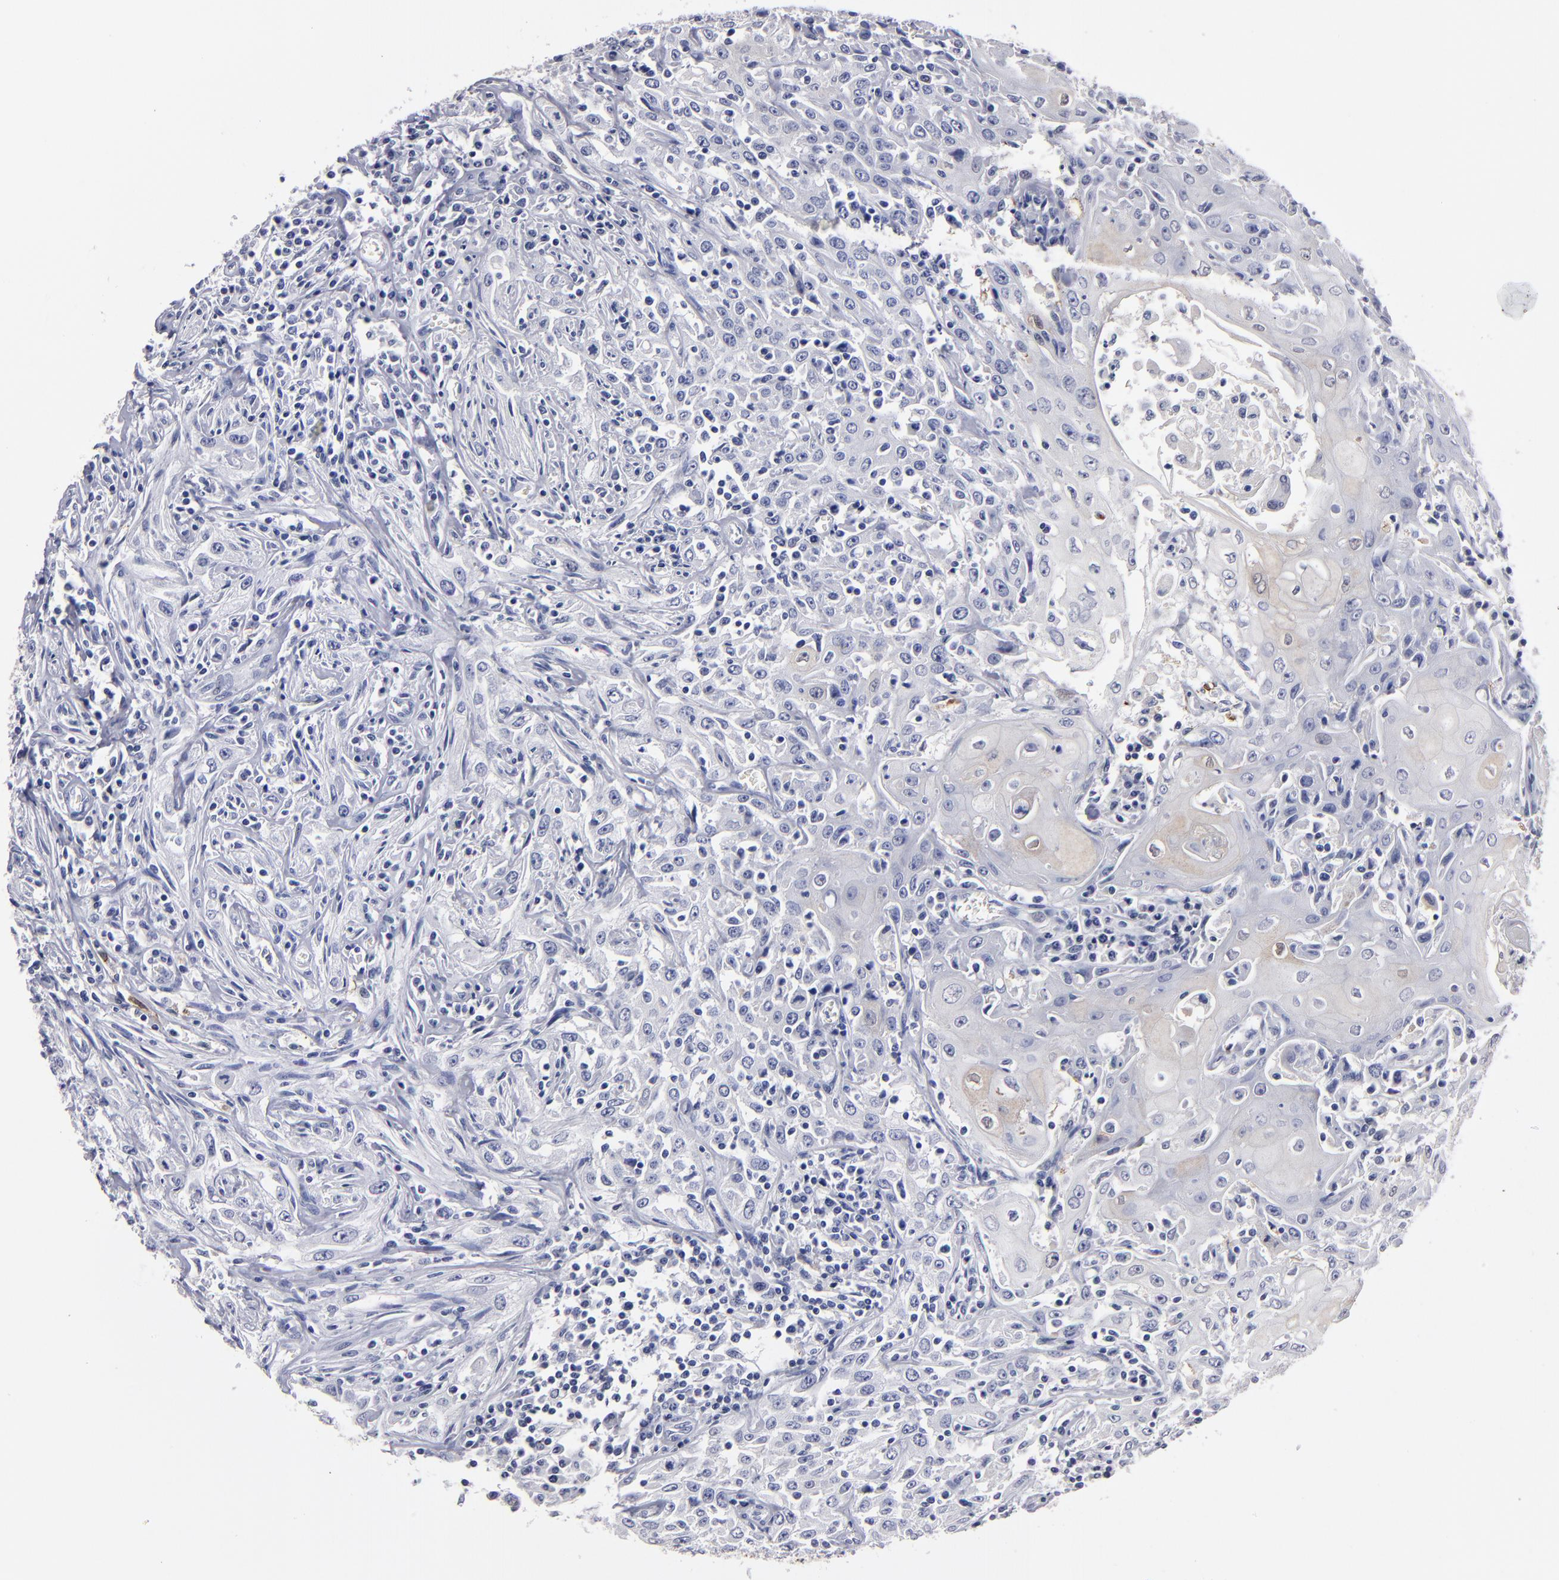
{"staining": {"intensity": "weak", "quantity": "<25%", "location": "cytoplasmic/membranous,nuclear"}, "tissue": "head and neck cancer", "cell_type": "Tumor cells", "image_type": "cancer", "snomed": [{"axis": "morphology", "description": "Squamous cell carcinoma, NOS"}, {"axis": "topography", "description": "Oral tissue"}, {"axis": "topography", "description": "Head-Neck"}], "caption": "Tumor cells are negative for brown protein staining in squamous cell carcinoma (head and neck).", "gene": "FABP4", "patient": {"sex": "female", "age": 76}}